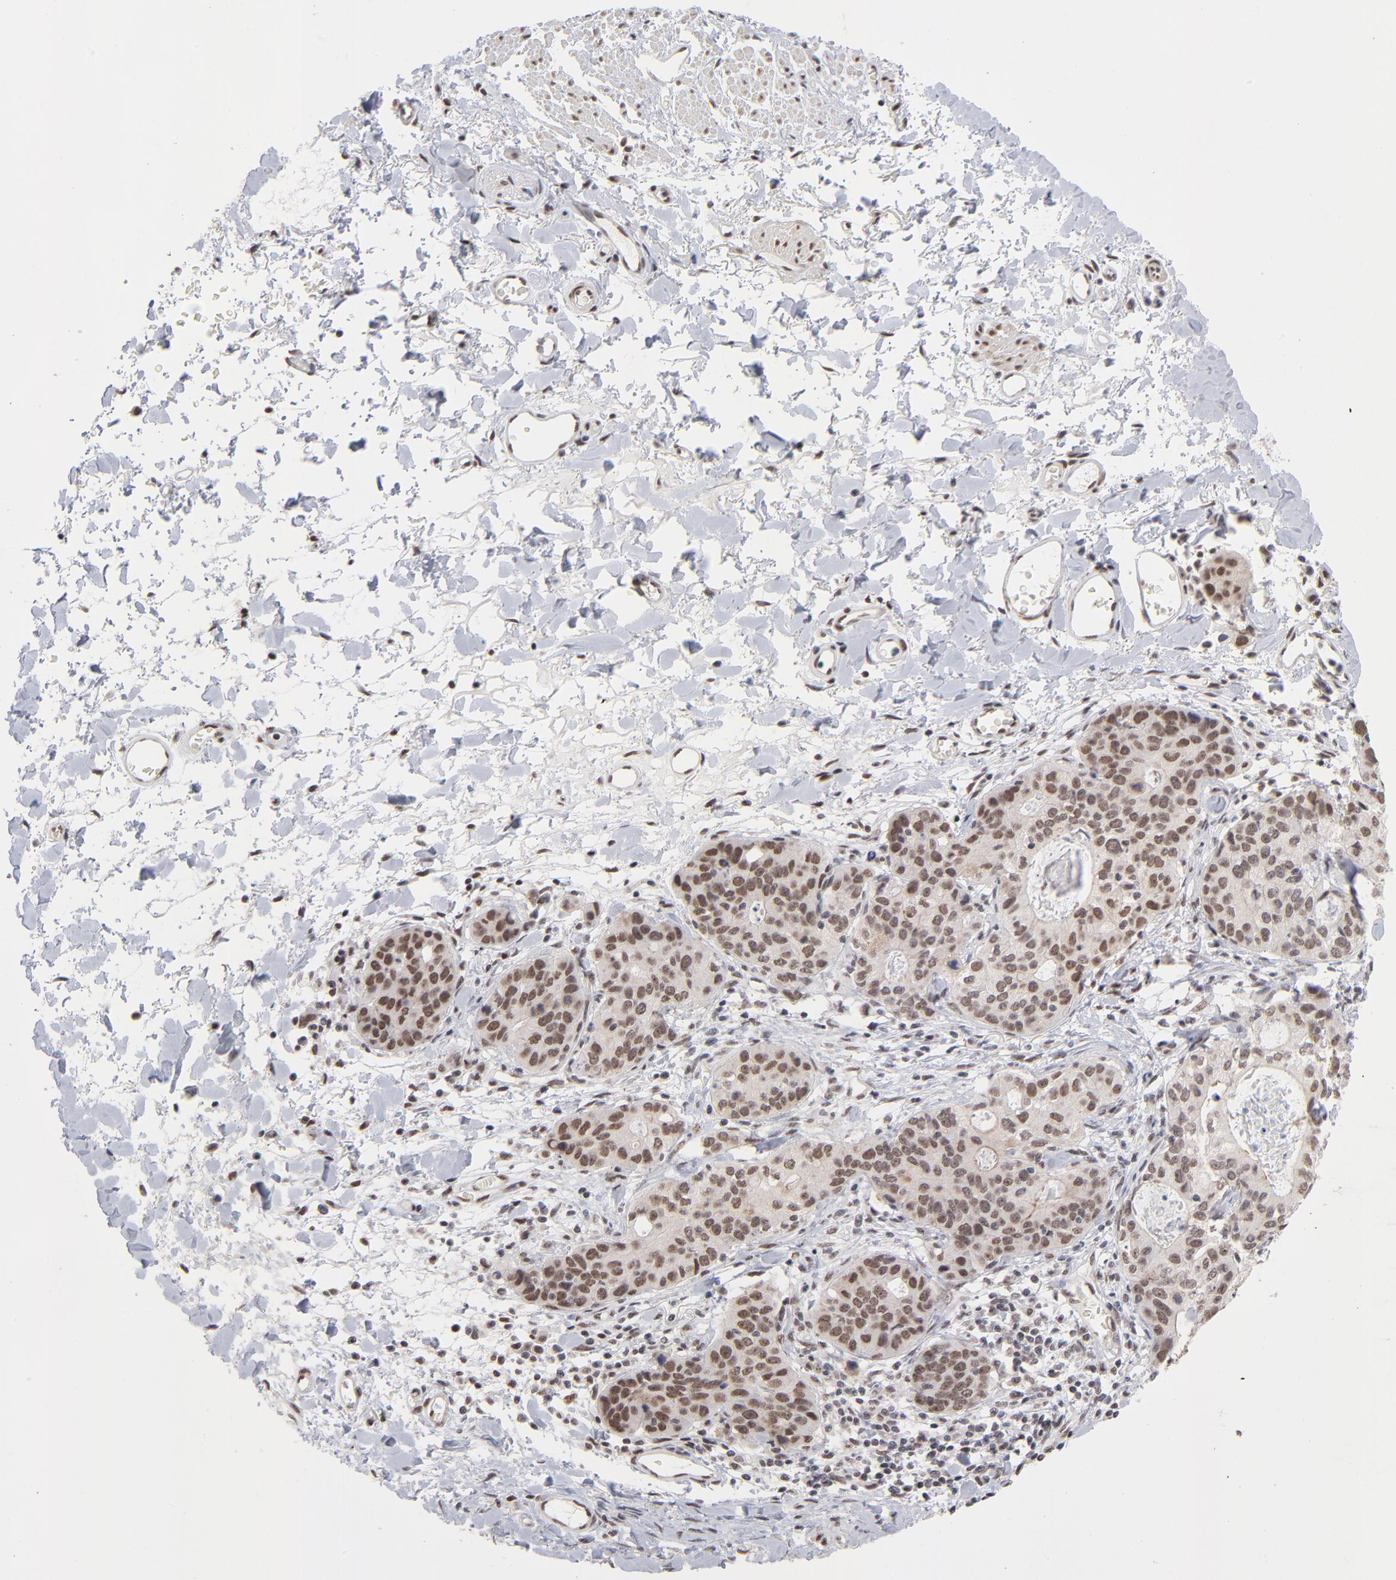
{"staining": {"intensity": "strong", "quantity": ">75%", "location": "nuclear"}, "tissue": "stomach cancer", "cell_type": "Tumor cells", "image_type": "cancer", "snomed": [{"axis": "morphology", "description": "Adenocarcinoma, NOS"}, {"axis": "topography", "description": "Esophagus"}, {"axis": "topography", "description": "Stomach"}], "caption": "Protein analysis of stomach cancer (adenocarcinoma) tissue demonstrates strong nuclear positivity in approximately >75% of tumor cells.", "gene": "ZNF3", "patient": {"sex": "male", "age": 74}}